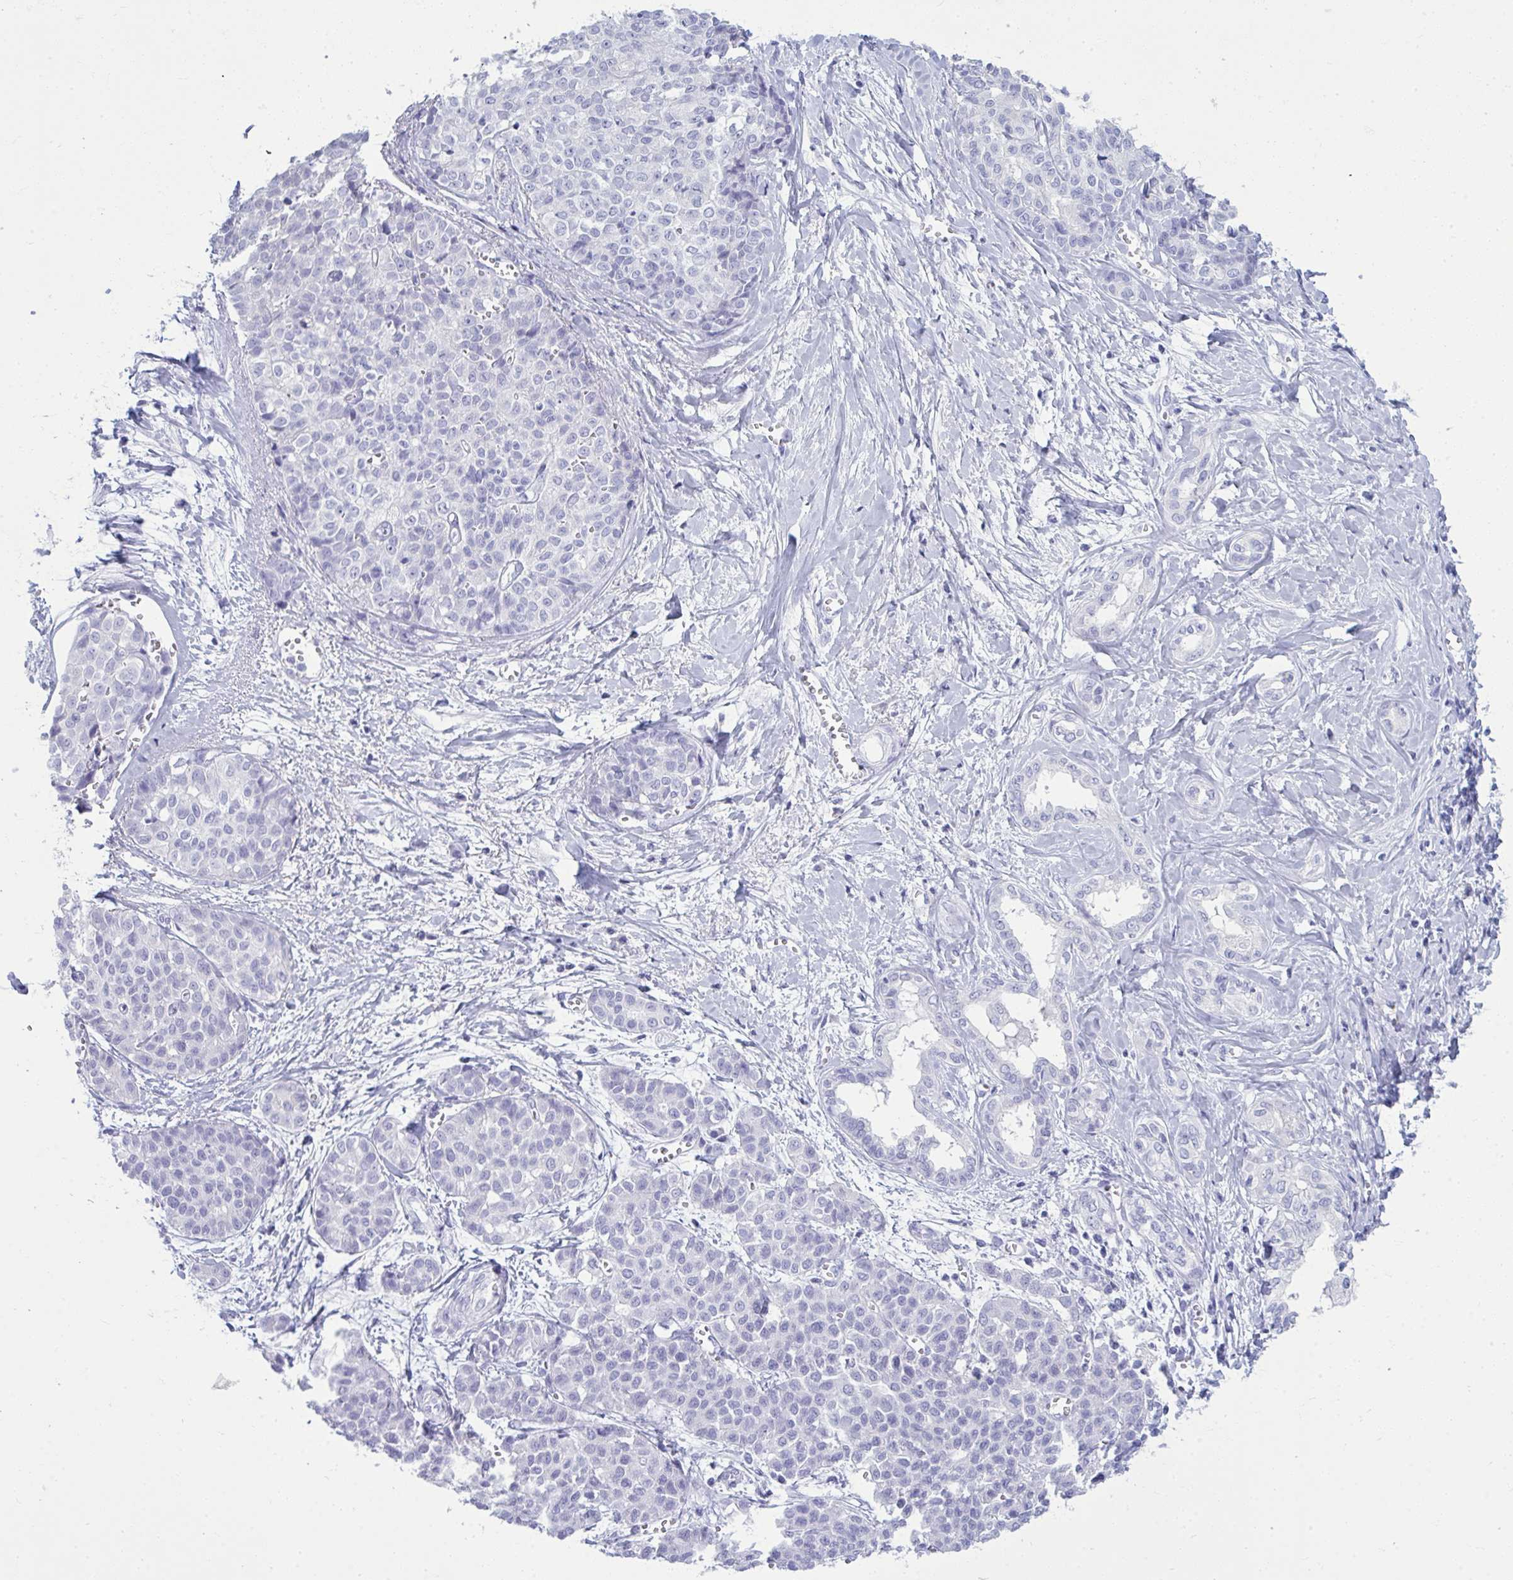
{"staining": {"intensity": "negative", "quantity": "none", "location": "none"}, "tissue": "liver cancer", "cell_type": "Tumor cells", "image_type": "cancer", "snomed": [{"axis": "morphology", "description": "Cholangiocarcinoma"}, {"axis": "topography", "description": "Liver"}], "caption": "Liver cholangiocarcinoma stained for a protein using immunohistochemistry (IHC) demonstrates no expression tumor cells.", "gene": "QDPR", "patient": {"sex": "female", "age": 77}}